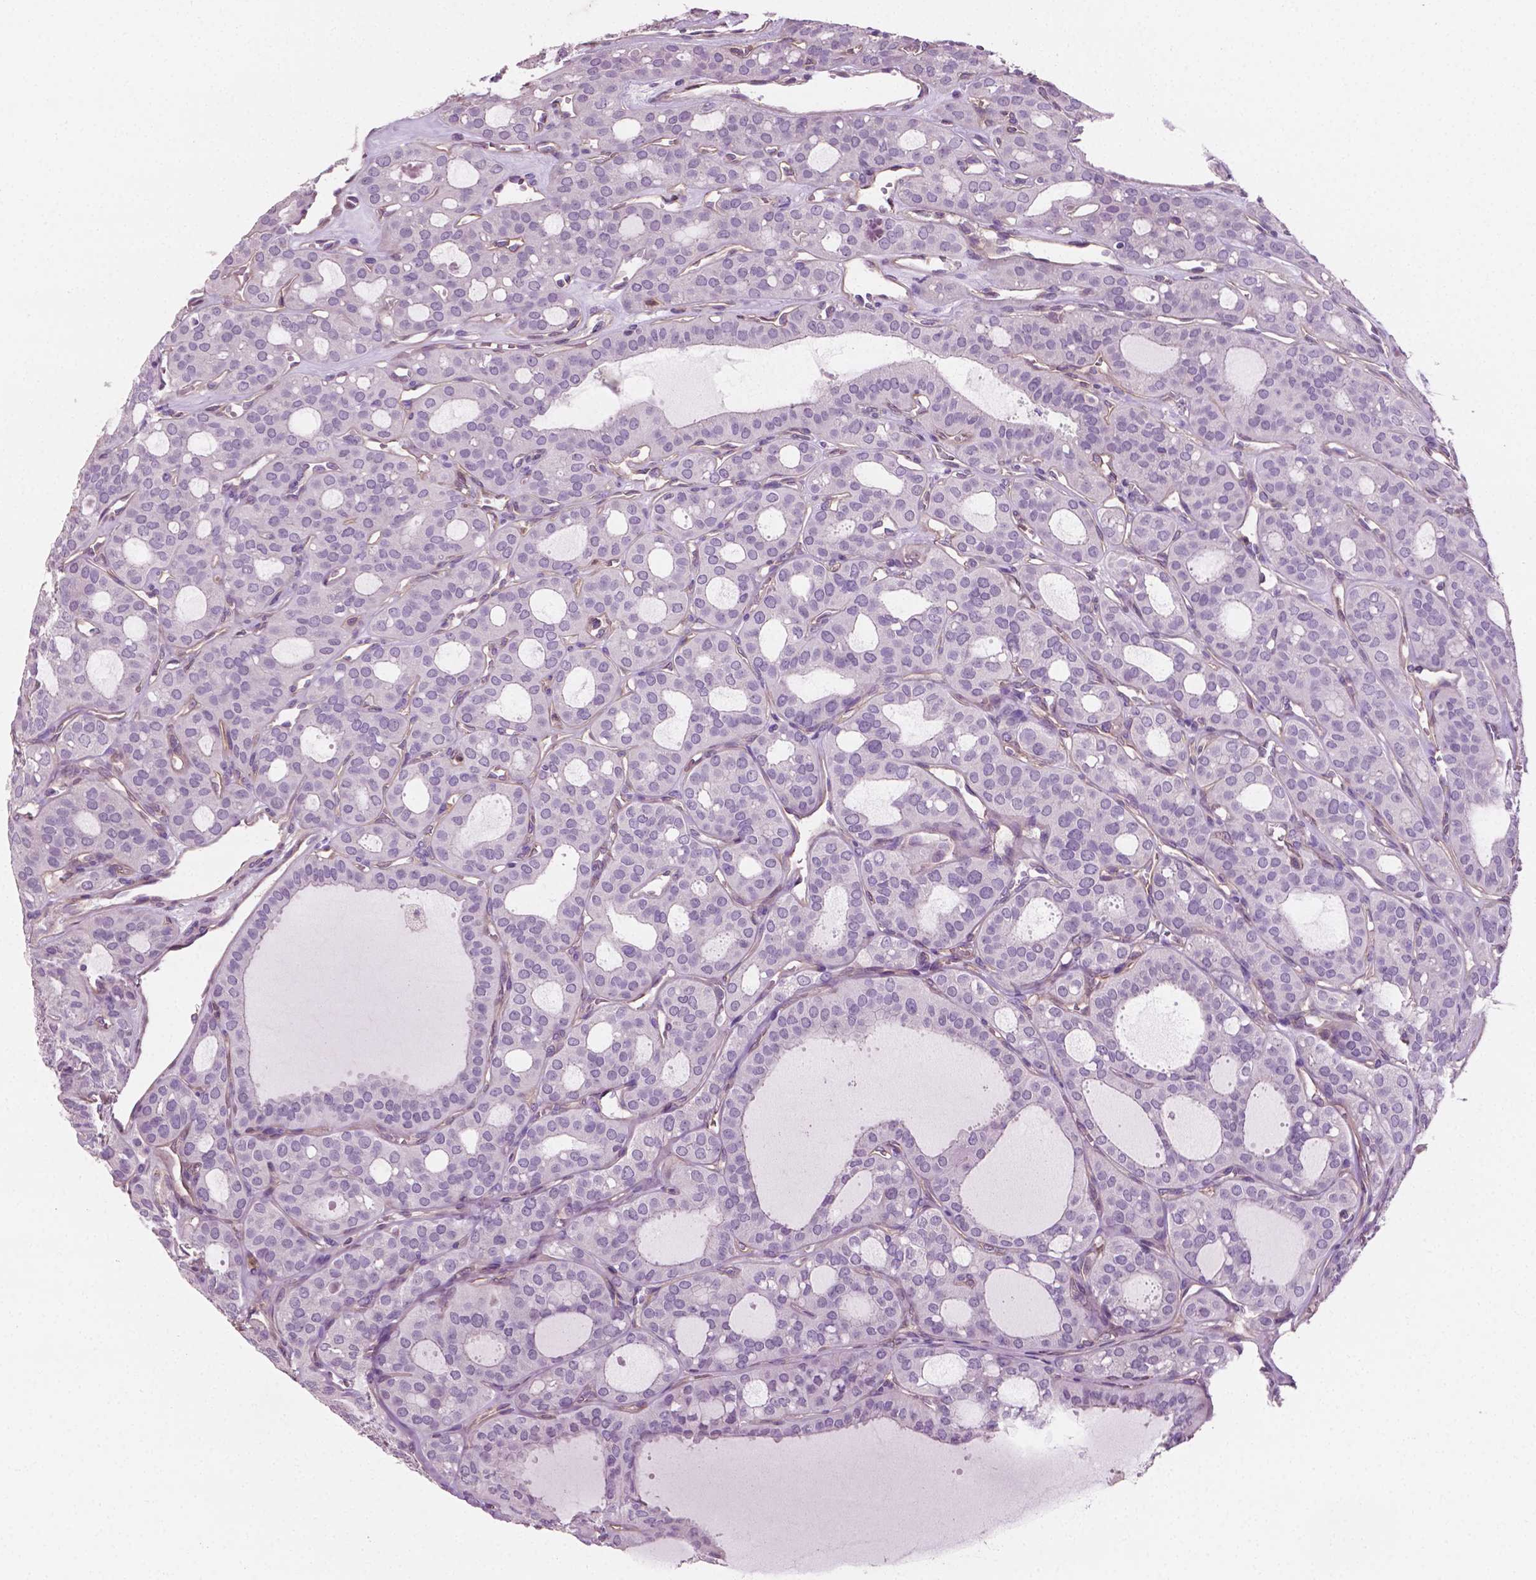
{"staining": {"intensity": "negative", "quantity": "none", "location": "none"}, "tissue": "thyroid cancer", "cell_type": "Tumor cells", "image_type": "cancer", "snomed": [{"axis": "morphology", "description": "Follicular adenoma carcinoma, NOS"}, {"axis": "topography", "description": "Thyroid gland"}], "caption": "The micrograph shows no staining of tumor cells in thyroid cancer (follicular adenoma carcinoma).", "gene": "PTX3", "patient": {"sex": "male", "age": 75}}